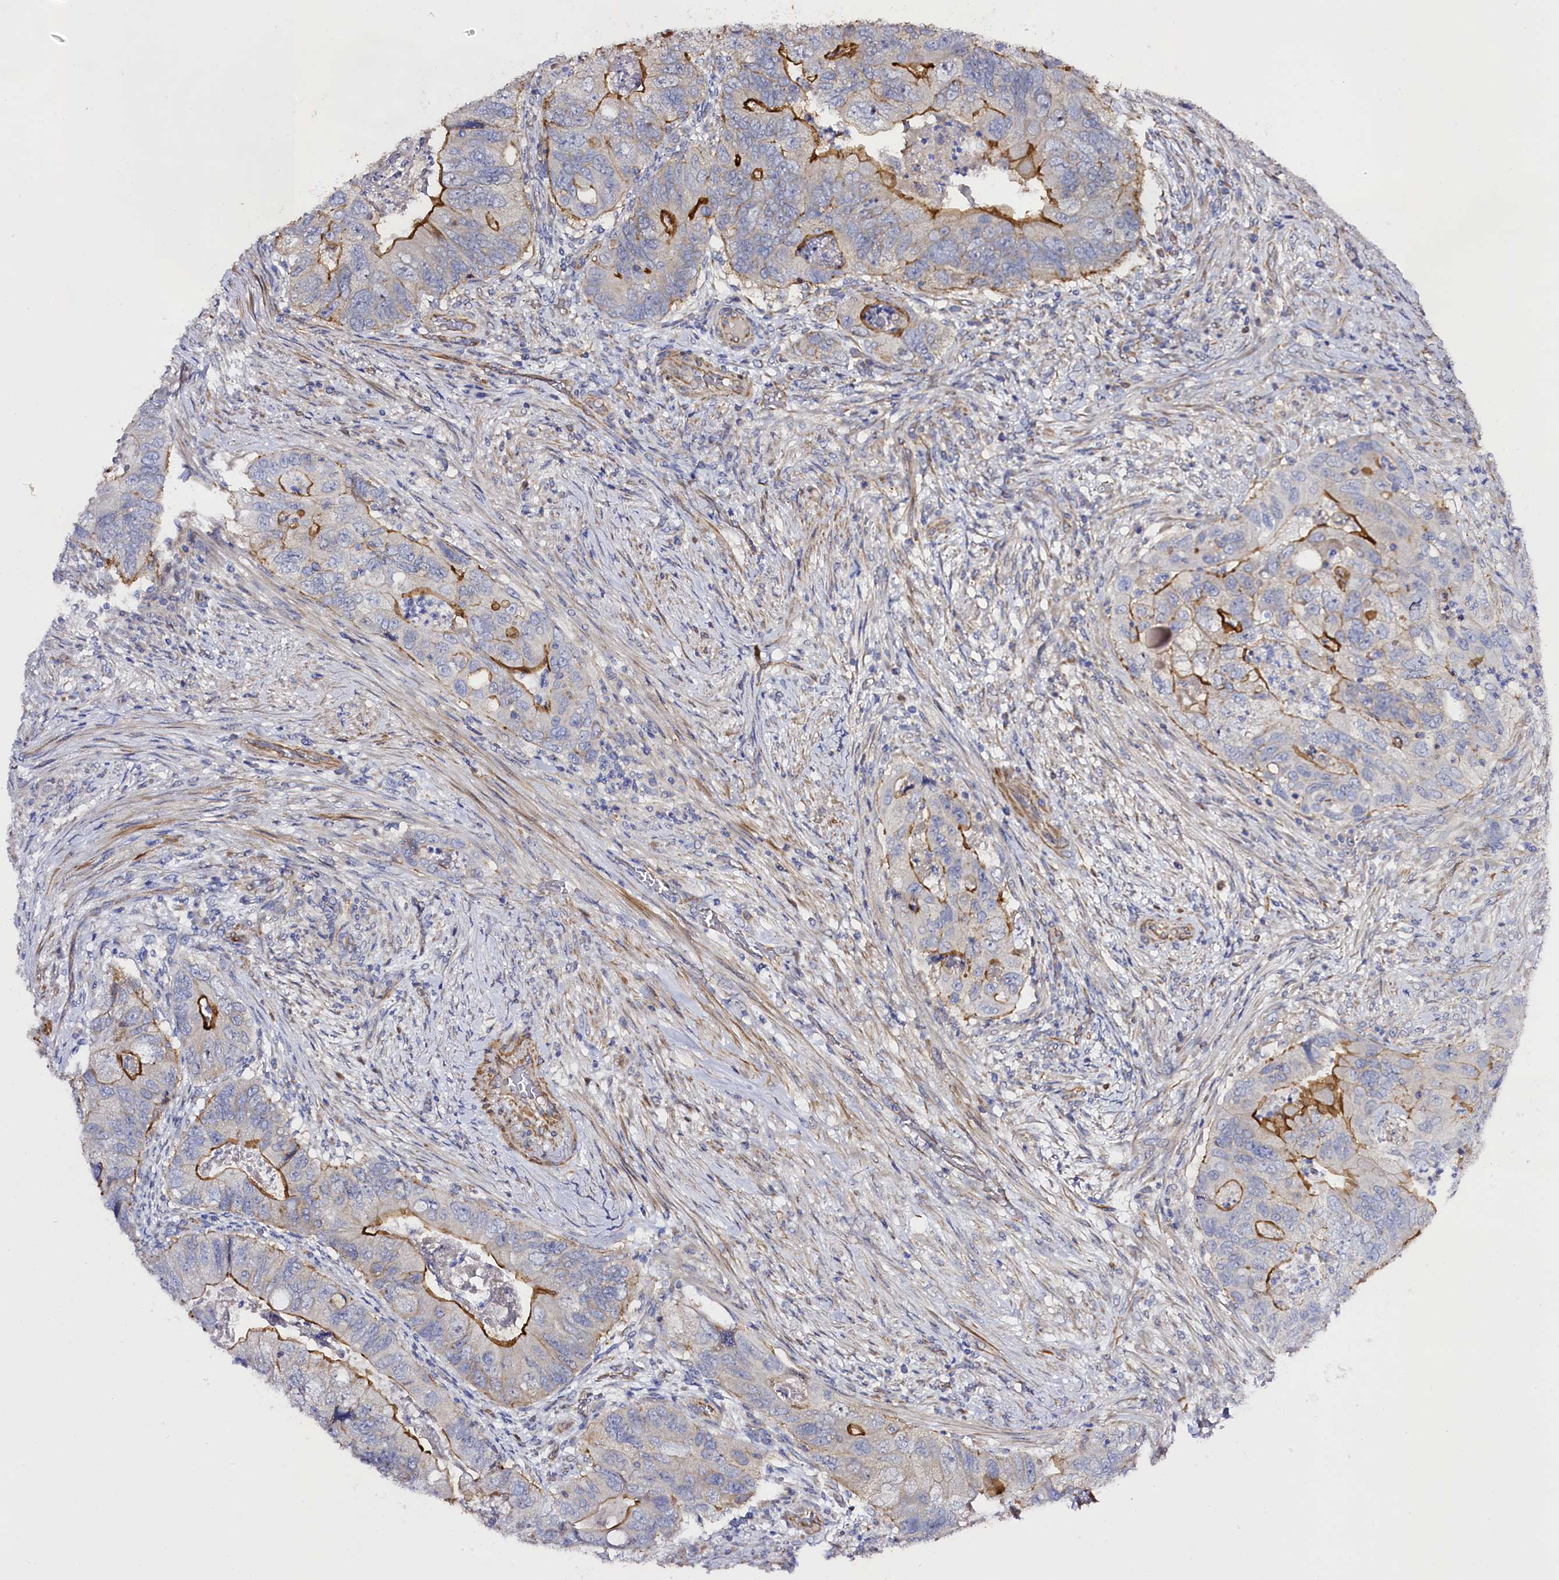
{"staining": {"intensity": "strong", "quantity": "25%-75%", "location": "cytoplasmic/membranous"}, "tissue": "colorectal cancer", "cell_type": "Tumor cells", "image_type": "cancer", "snomed": [{"axis": "morphology", "description": "Adenocarcinoma, NOS"}, {"axis": "topography", "description": "Rectum"}], "caption": "Protein staining by immunohistochemistry exhibits strong cytoplasmic/membranous expression in about 25%-75% of tumor cells in colorectal cancer (adenocarcinoma).", "gene": "SLC7A1", "patient": {"sex": "male", "age": 63}}